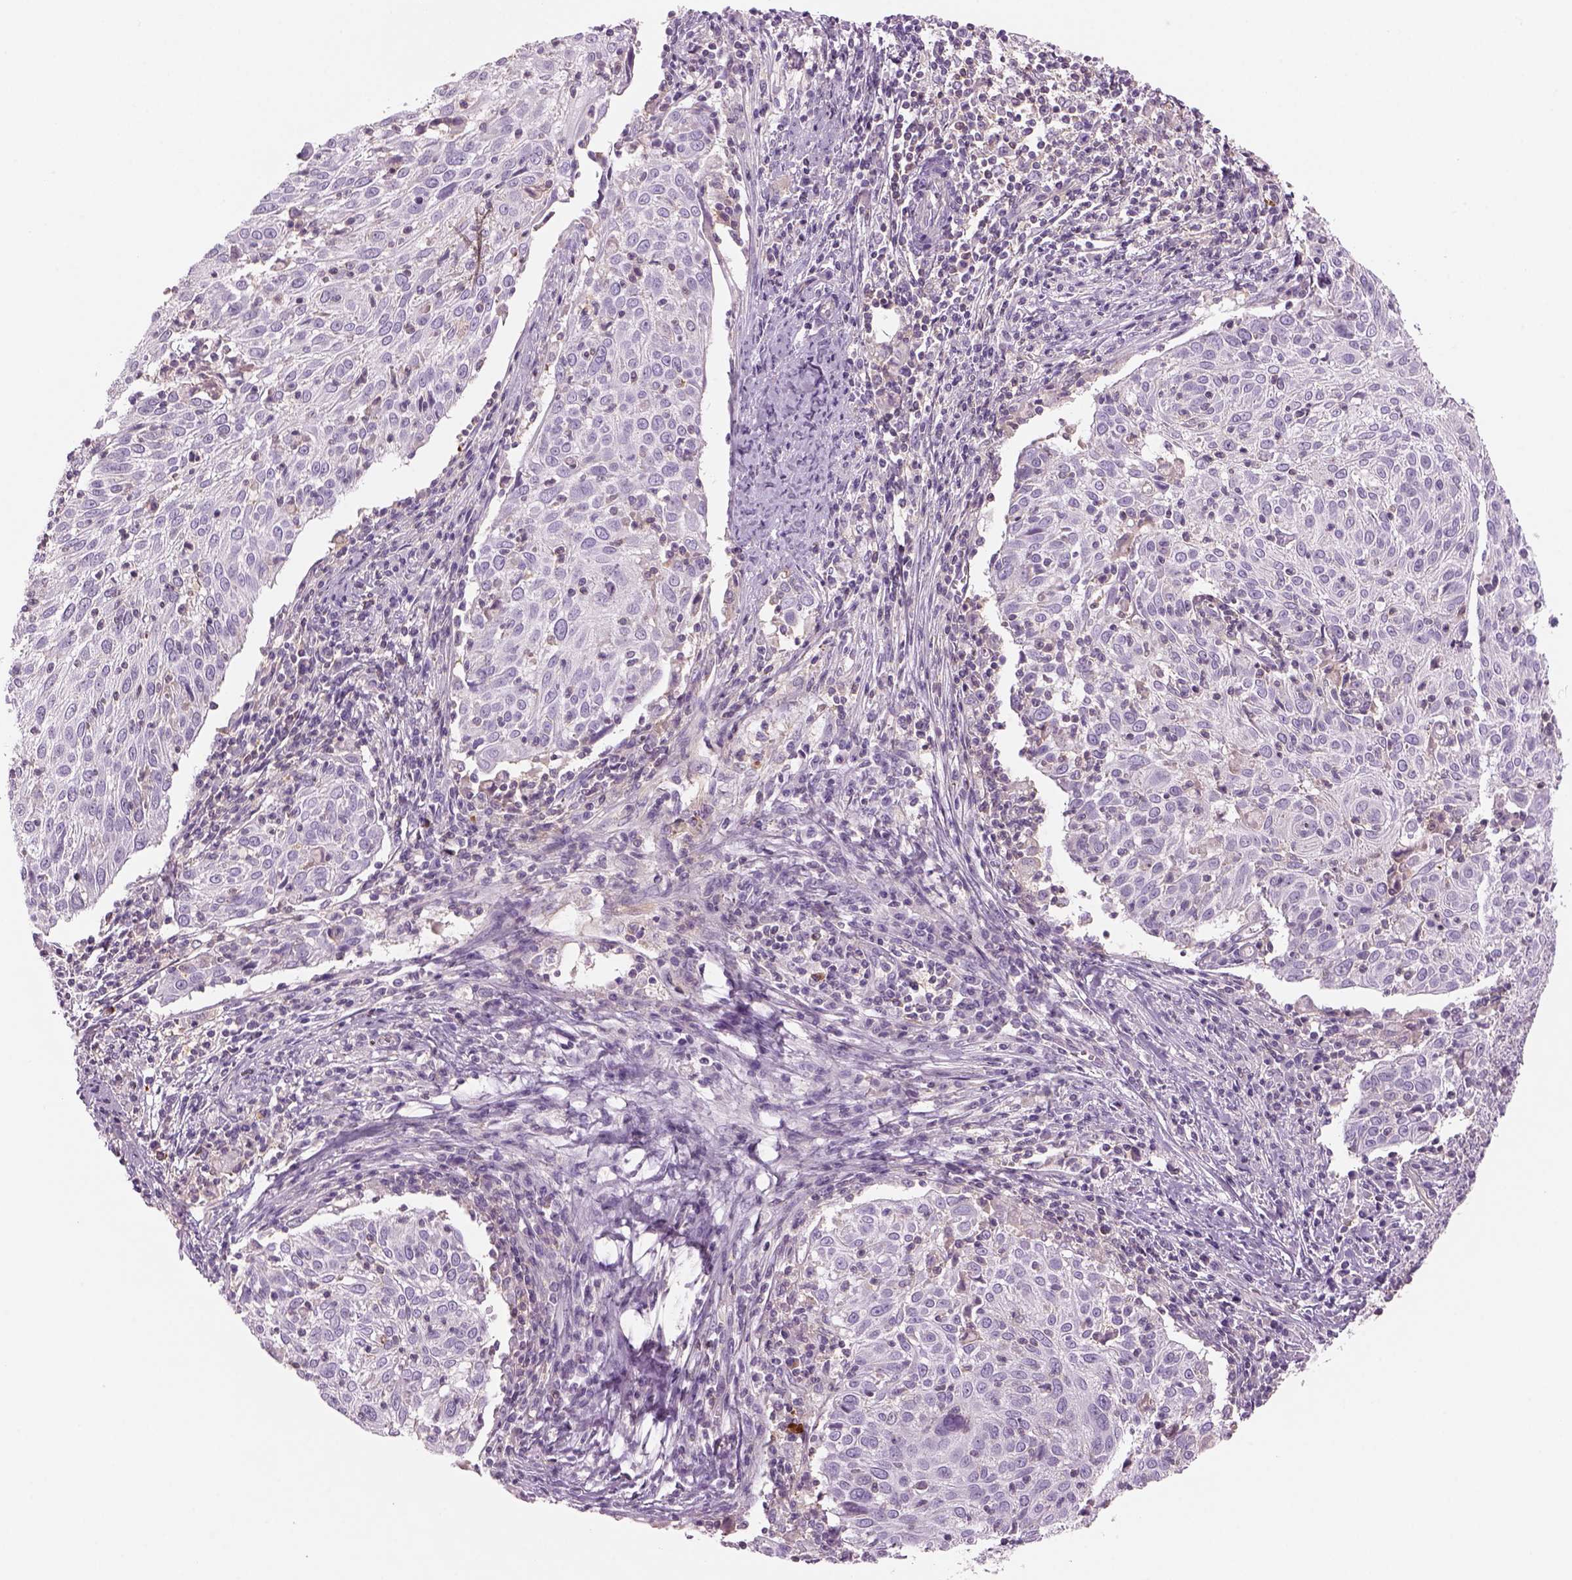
{"staining": {"intensity": "negative", "quantity": "none", "location": "none"}, "tissue": "cervical cancer", "cell_type": "Tumor cells", "image_type": "cancer", "snomed": [{"axis": "morphology", "description": "Squamous cell carcinoma, NOS"}, {"axis": "topography", "description": "Cervix"}], "caption": "A photomicrograph of cervical squamous cell carcinoma stained for a protein demonstrates no brown staining in tumor cells.", "gene": "SLC1A7", "patient": {"sex": "female", "age": 39}}